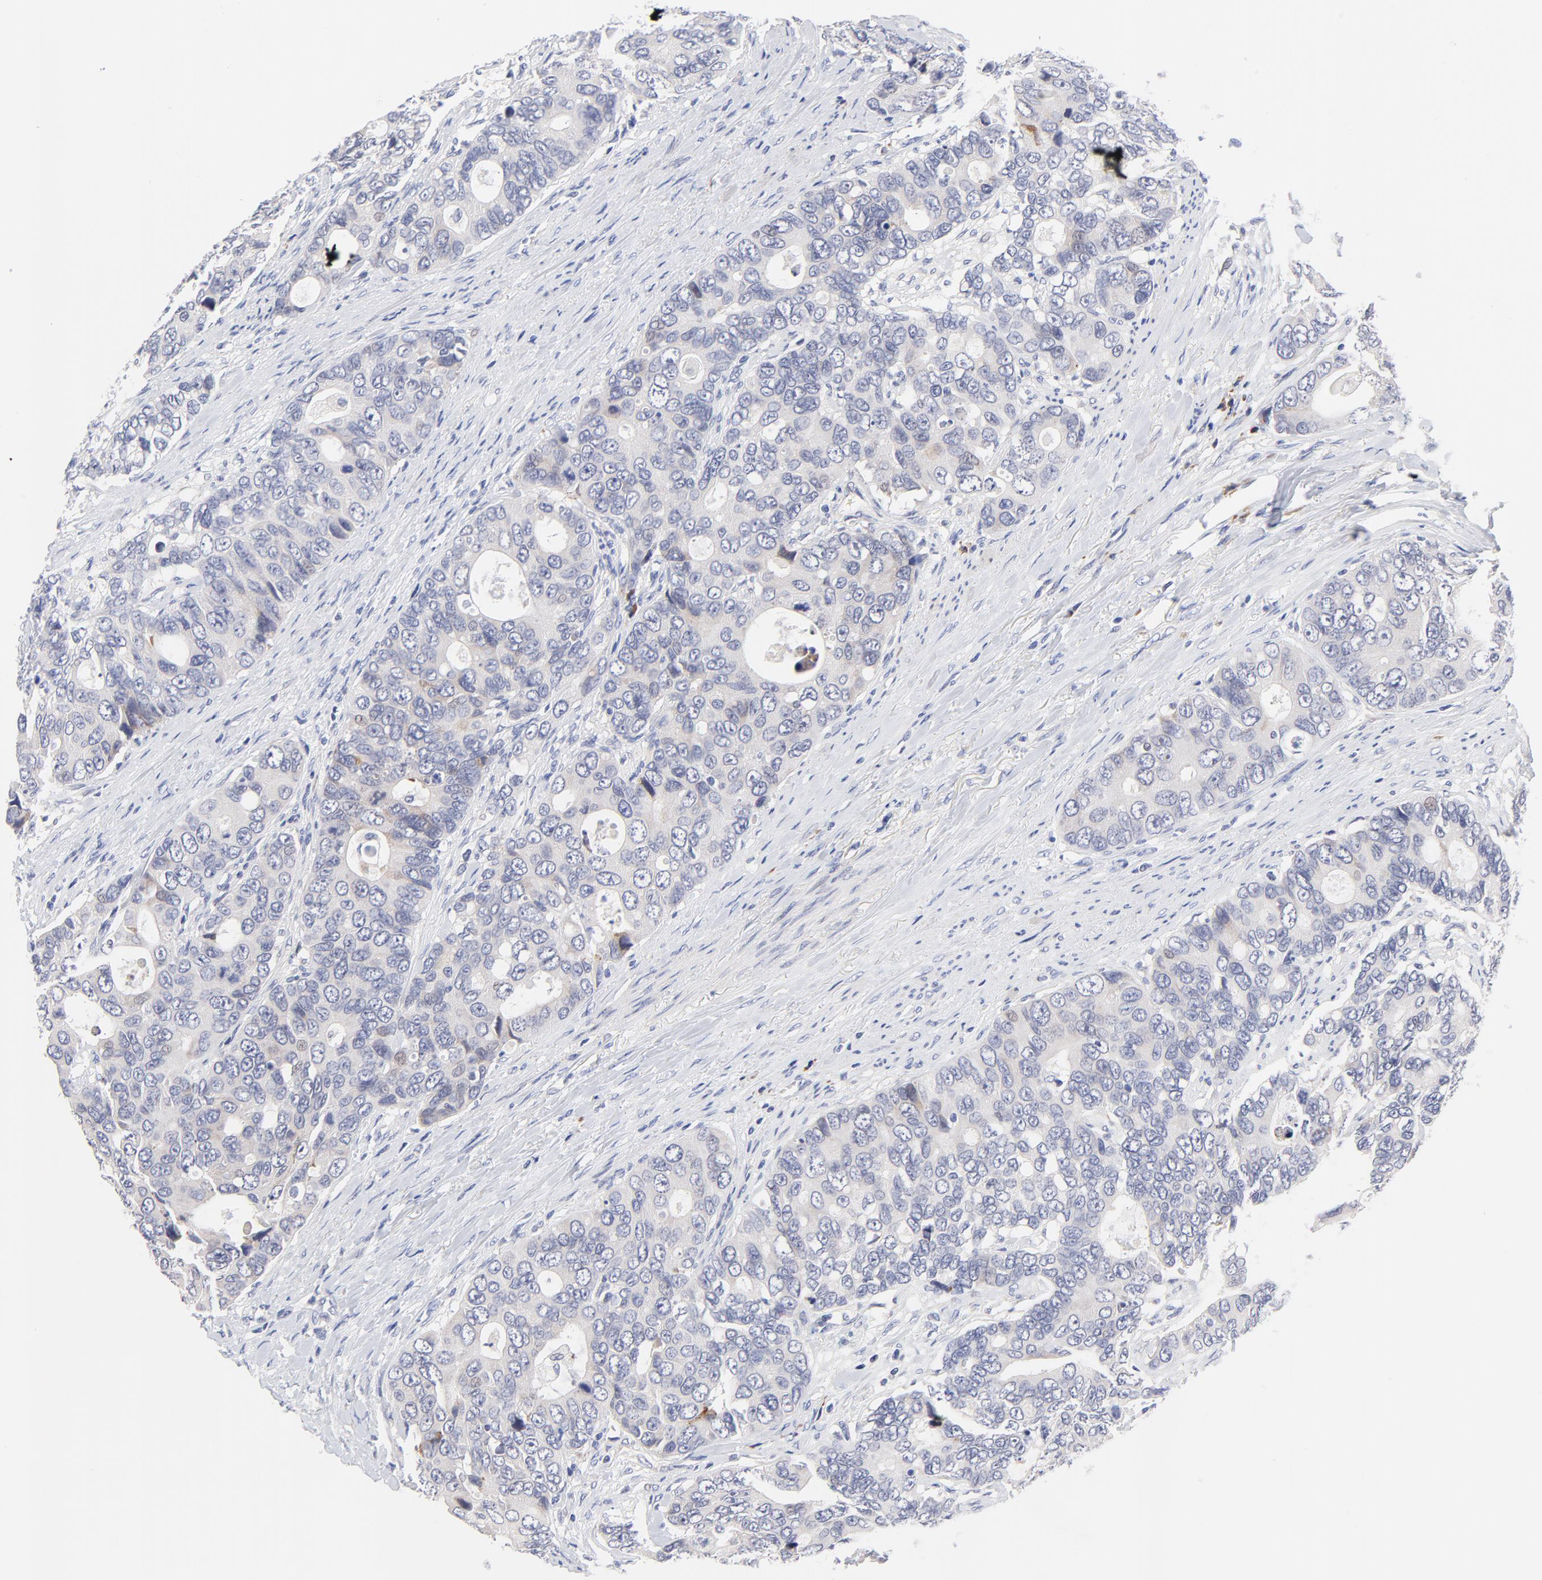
{"staining": {"intensity": "weak", "quantity": "<25%", "location": "cytoplasmic/membranous"}, "tissue": "colorectal cancer", "cell_type": "Tumor cells", "image_type": "cancer", "snomed": [{"axis": "morphology", "description": "Adenocarcinoma, NOS"}, {"axis": "topography", "description": "Rectum"}], "caption": "Tumor cells are negative for protein expression in human colorectal cancer (adenocarcinoma).", "gene": "AFF2", "patient": {"sex": "female", "age": 67}}